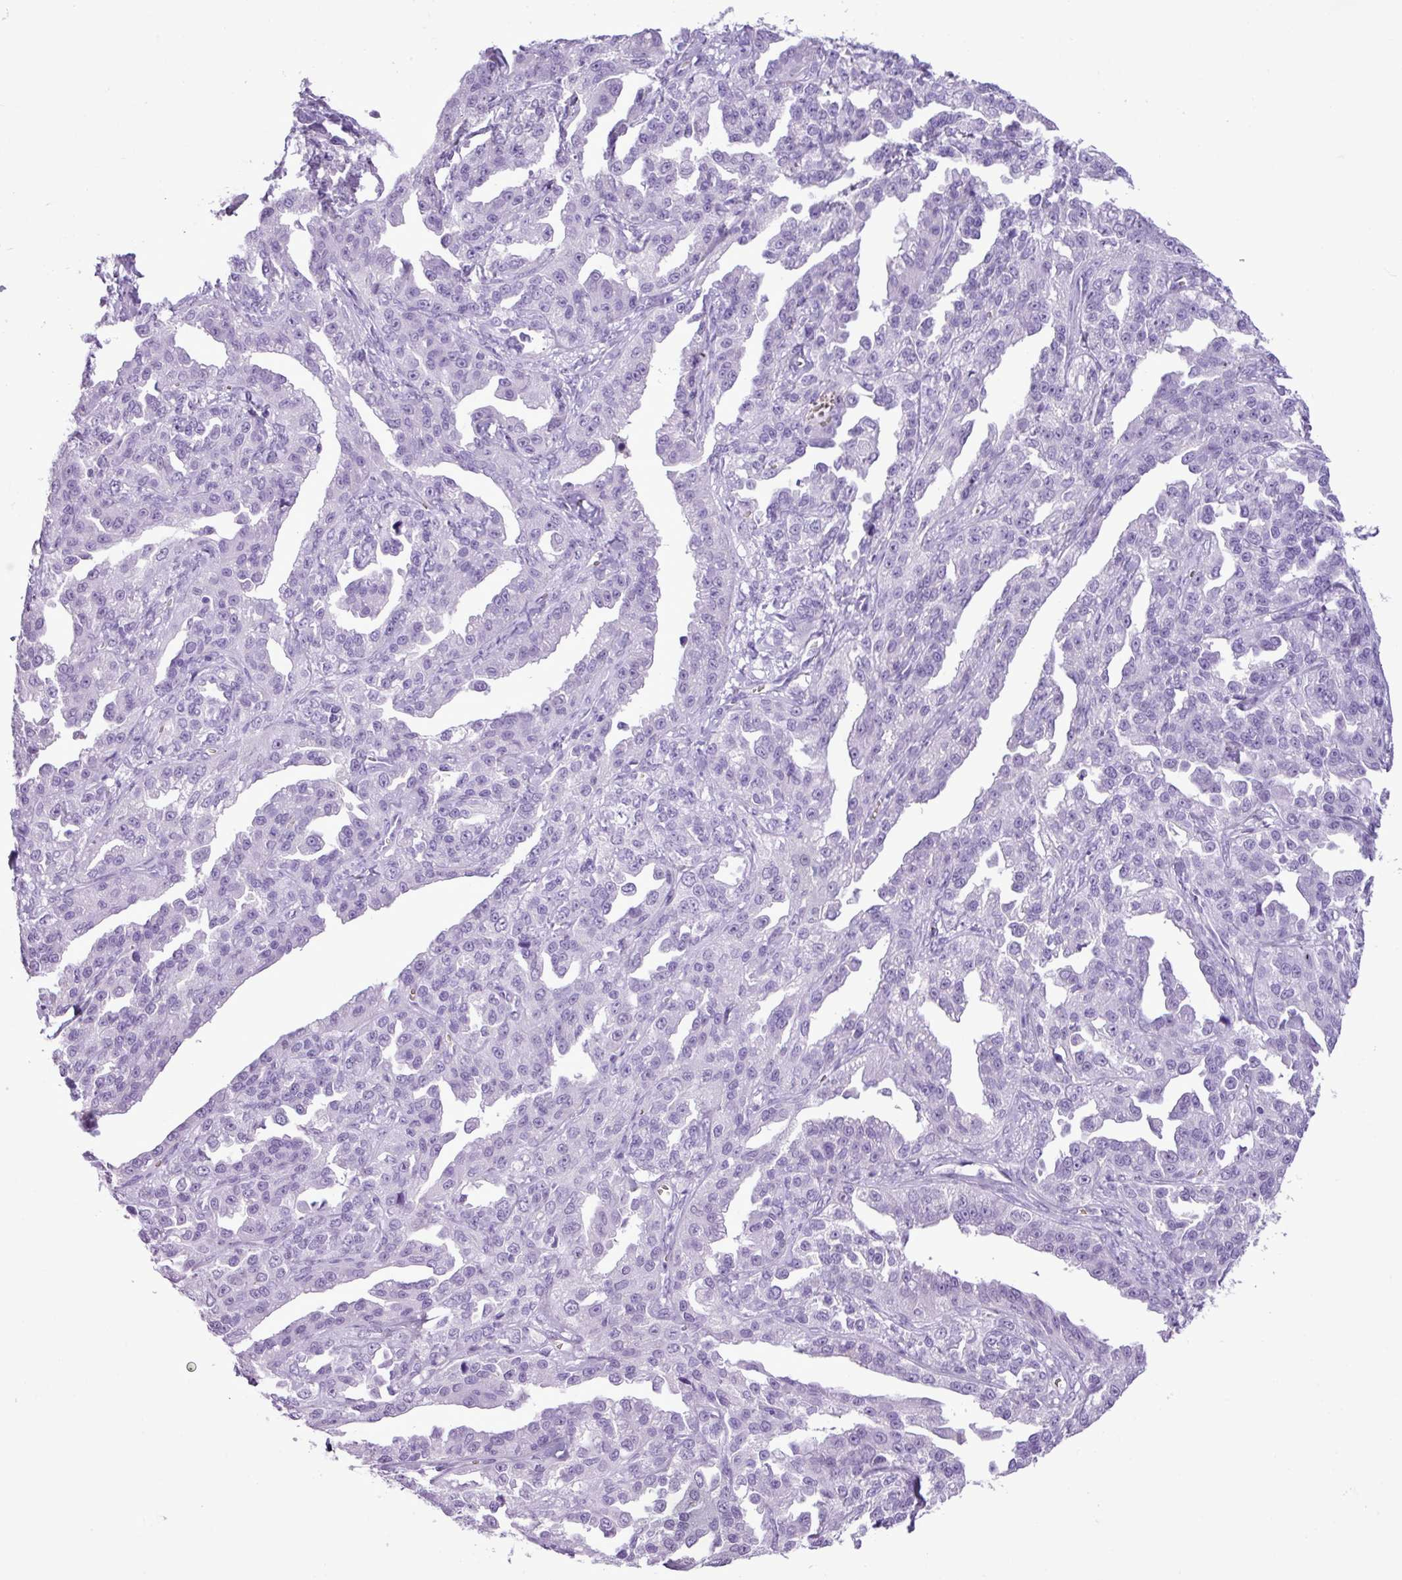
{"staining": {"intensity": "negative", "quantity": "none", "location": "none"}, "tissue": "ovarian cancer", "cell_type": "Tumor cells", "image_type": "cancer", "snomed": [{"axis": "morphology", "description": "Cystadenocarcinoma, serous, NOS"}, {"axis": "topography", "description": "Ovary"}], "caption": "High magnification brightfield microscopy of serous cystadenocarcinoma (ovarian) stained with DAB (brown) and counterstained with hematoxylin (blue): tumor cells show no significant staining.", "gene": "ZSCAN5A", "patient": {"sex": "female", "age": 75}}